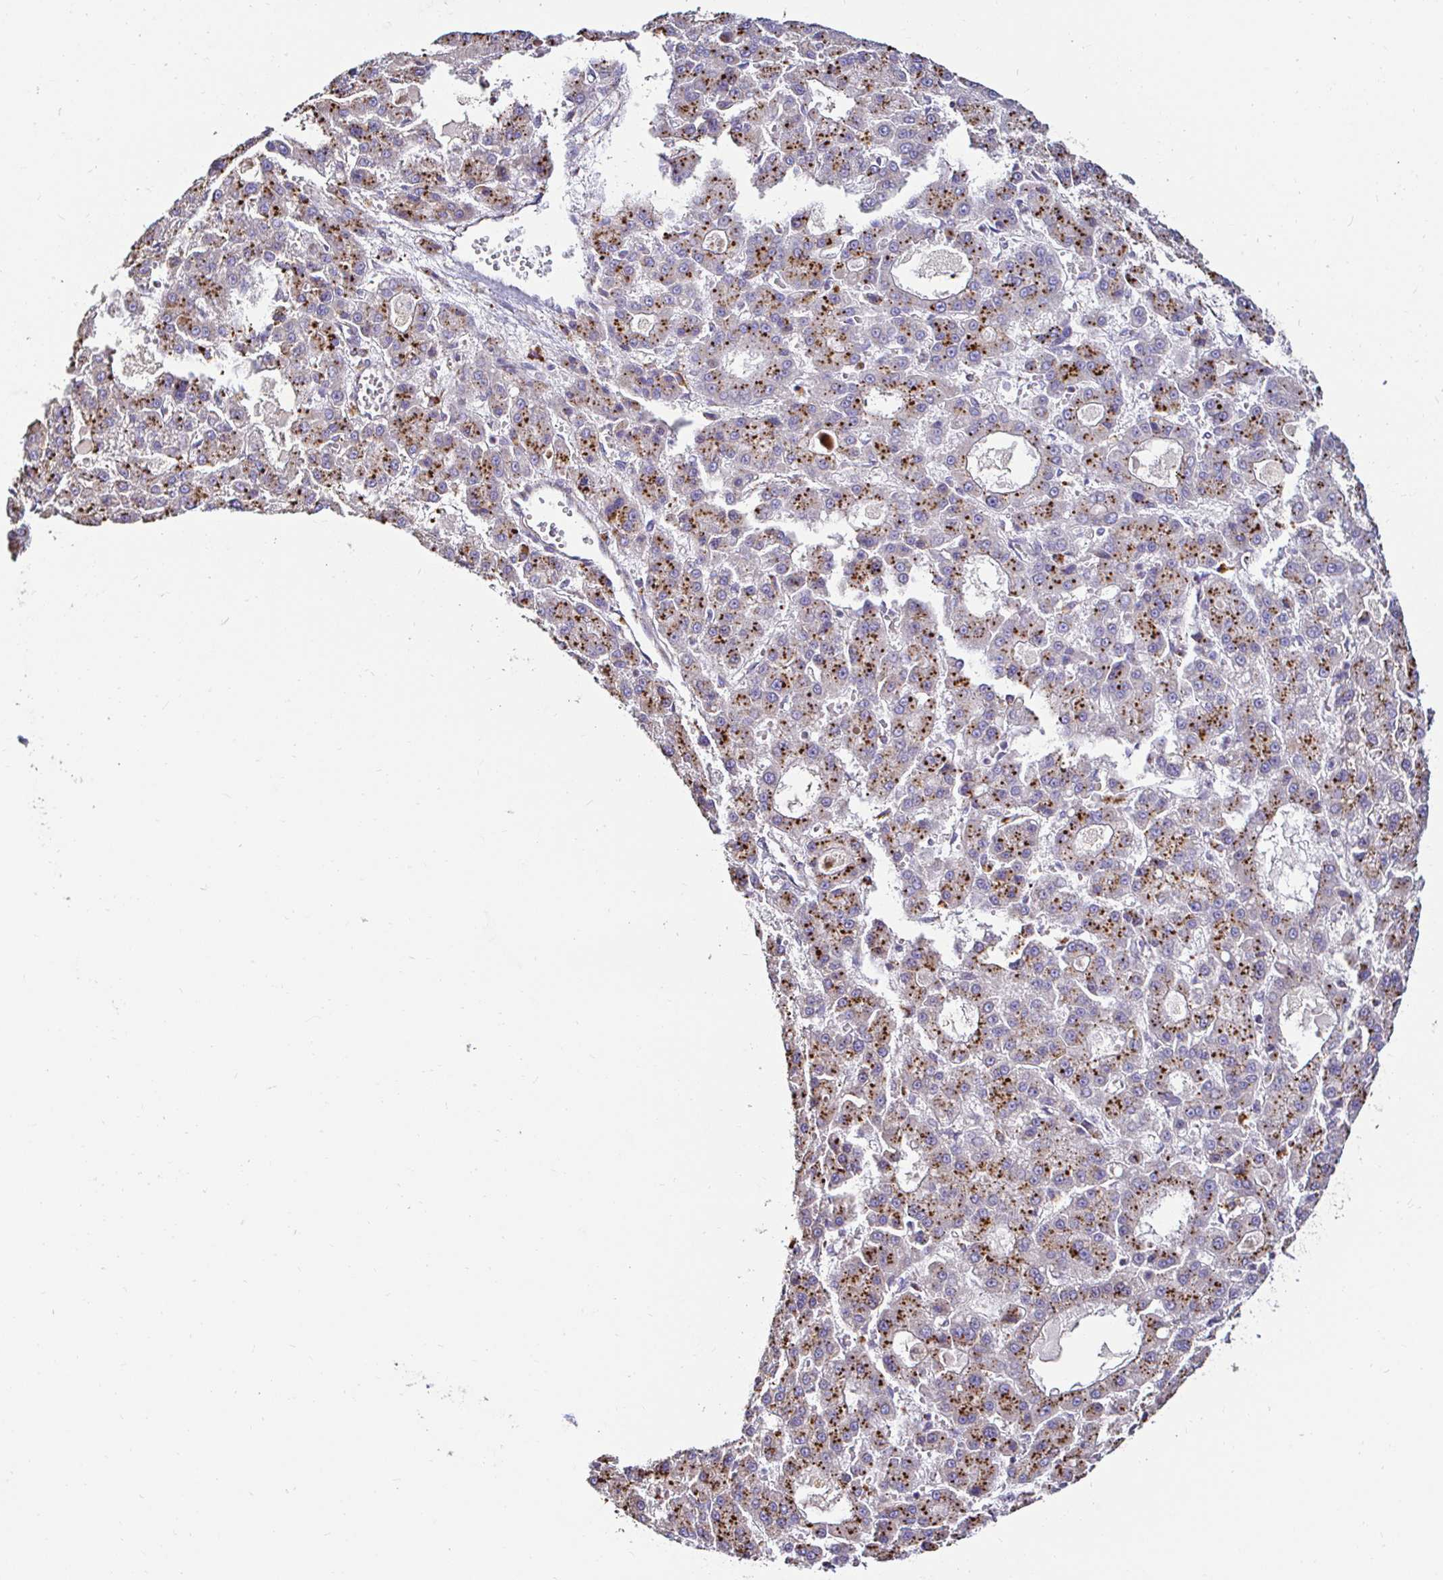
{"staining": {"intensity": "moderate", "quantity": ">75%", "location": "cytoplasmic/membranous"}, "tissue": "liver cancer", "cell_type": "Tumor cells", "image_type": "cancer", "snomed": [{"axis": "morphology", "description": "Carcinoma, Hepatocellular, NOS"}, {"axis": "topography", "description": "Liver"}], "caption": "Liver cancer (hepatocellular carcinoma) was stained to show a protein in brown. There is medium levels of moderate cytoplasmic/membranous positivity in about >75% of tumor cells.", "gene": "GALNS", "patient": {"sex": "male", "age": 70}}